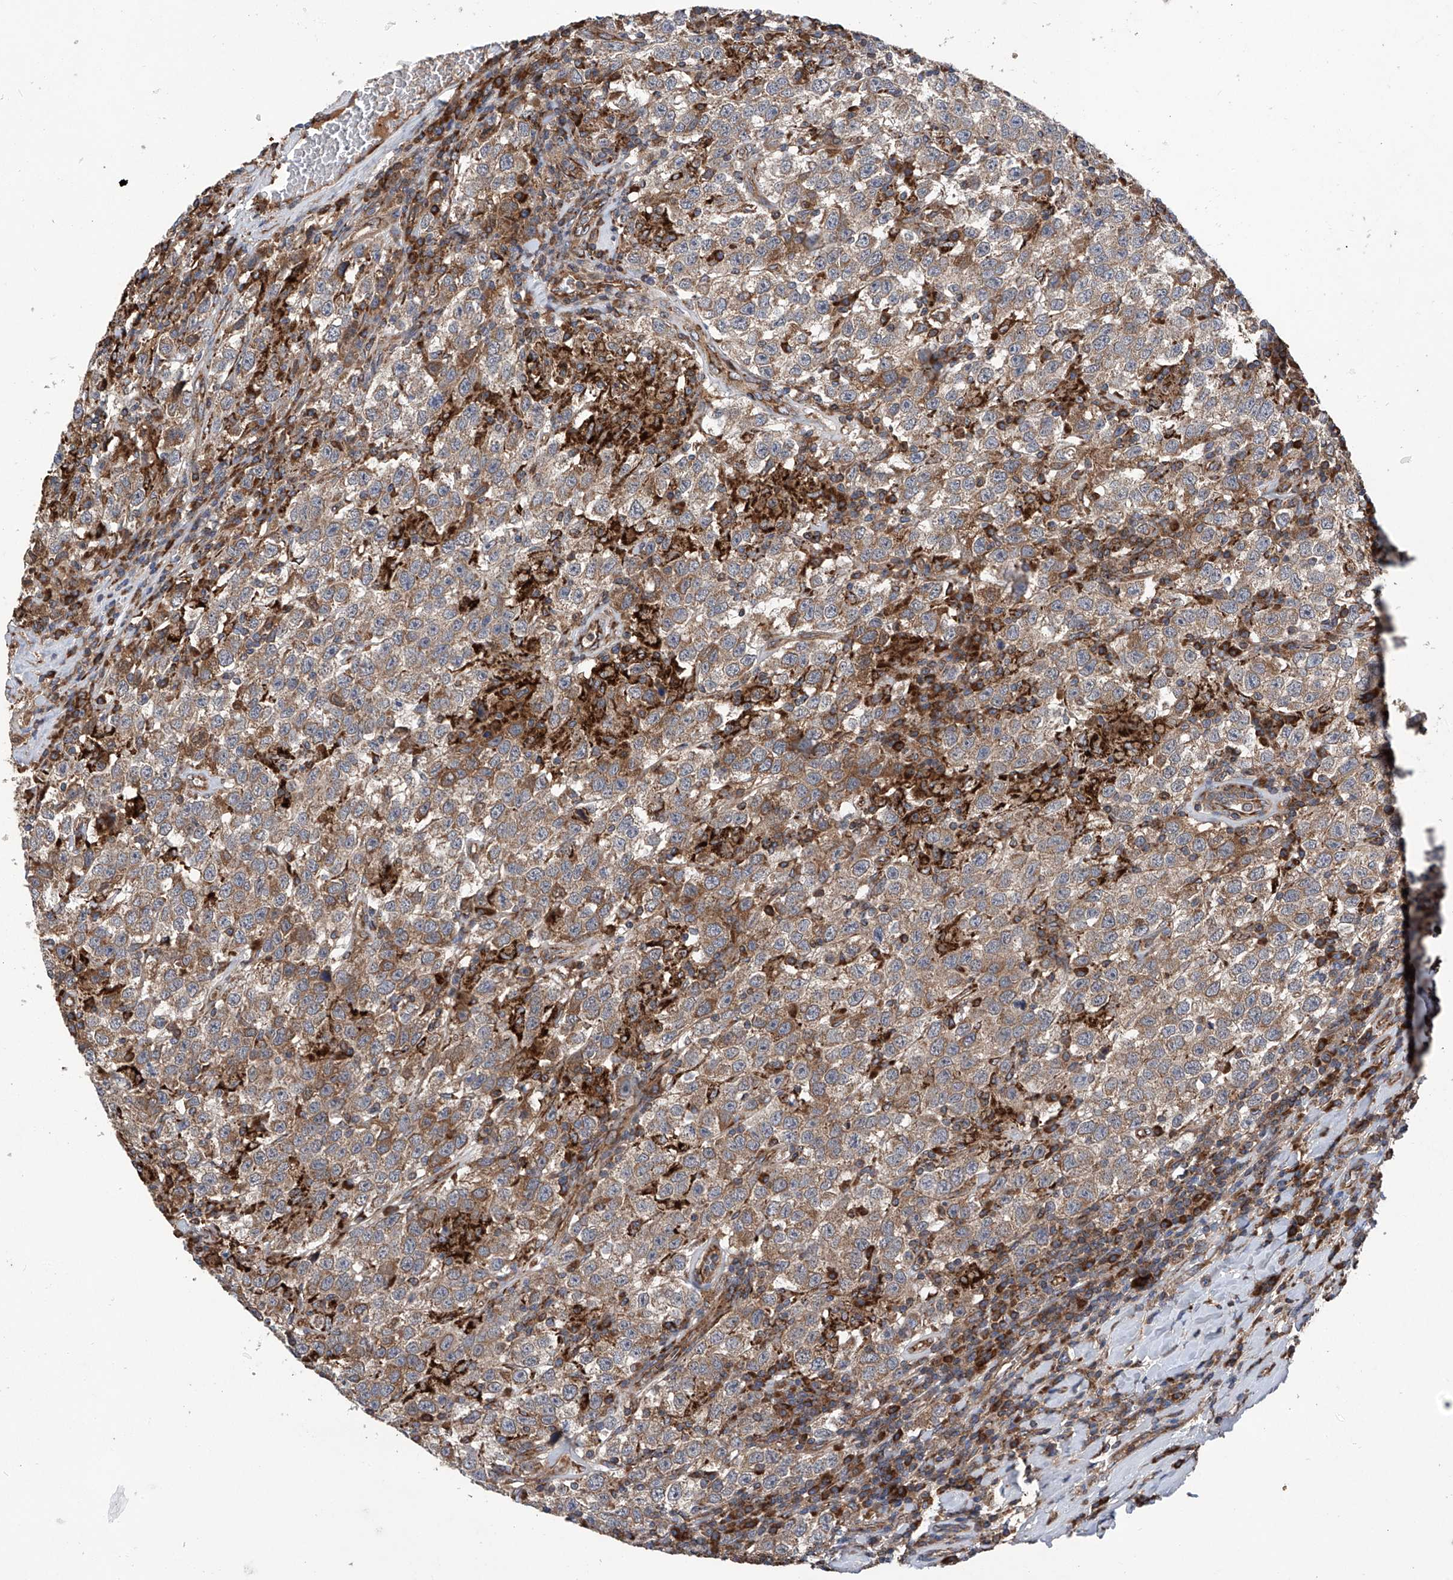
{"staining": {"intensity": "moderate", "quantity": ">75%", "location": "cytoplasmic/membranous"}, "tissue": "testis cancer", "cell_type": "Tumor cells", "image_type": "cancer", "snomed": [{"axis": "morphology", "description": "Seminoma, NOS"}, {"axis": "topography", "description": "Testis"}], "caption": "Human testis cancer (seminoma) stained with a brown dye shows moderate cytoplasmic/membranous positive positivity in approximately >75% of tumor cells.", "gene": "ASCC3", "patient": {"sex": "male", "age": 41}}